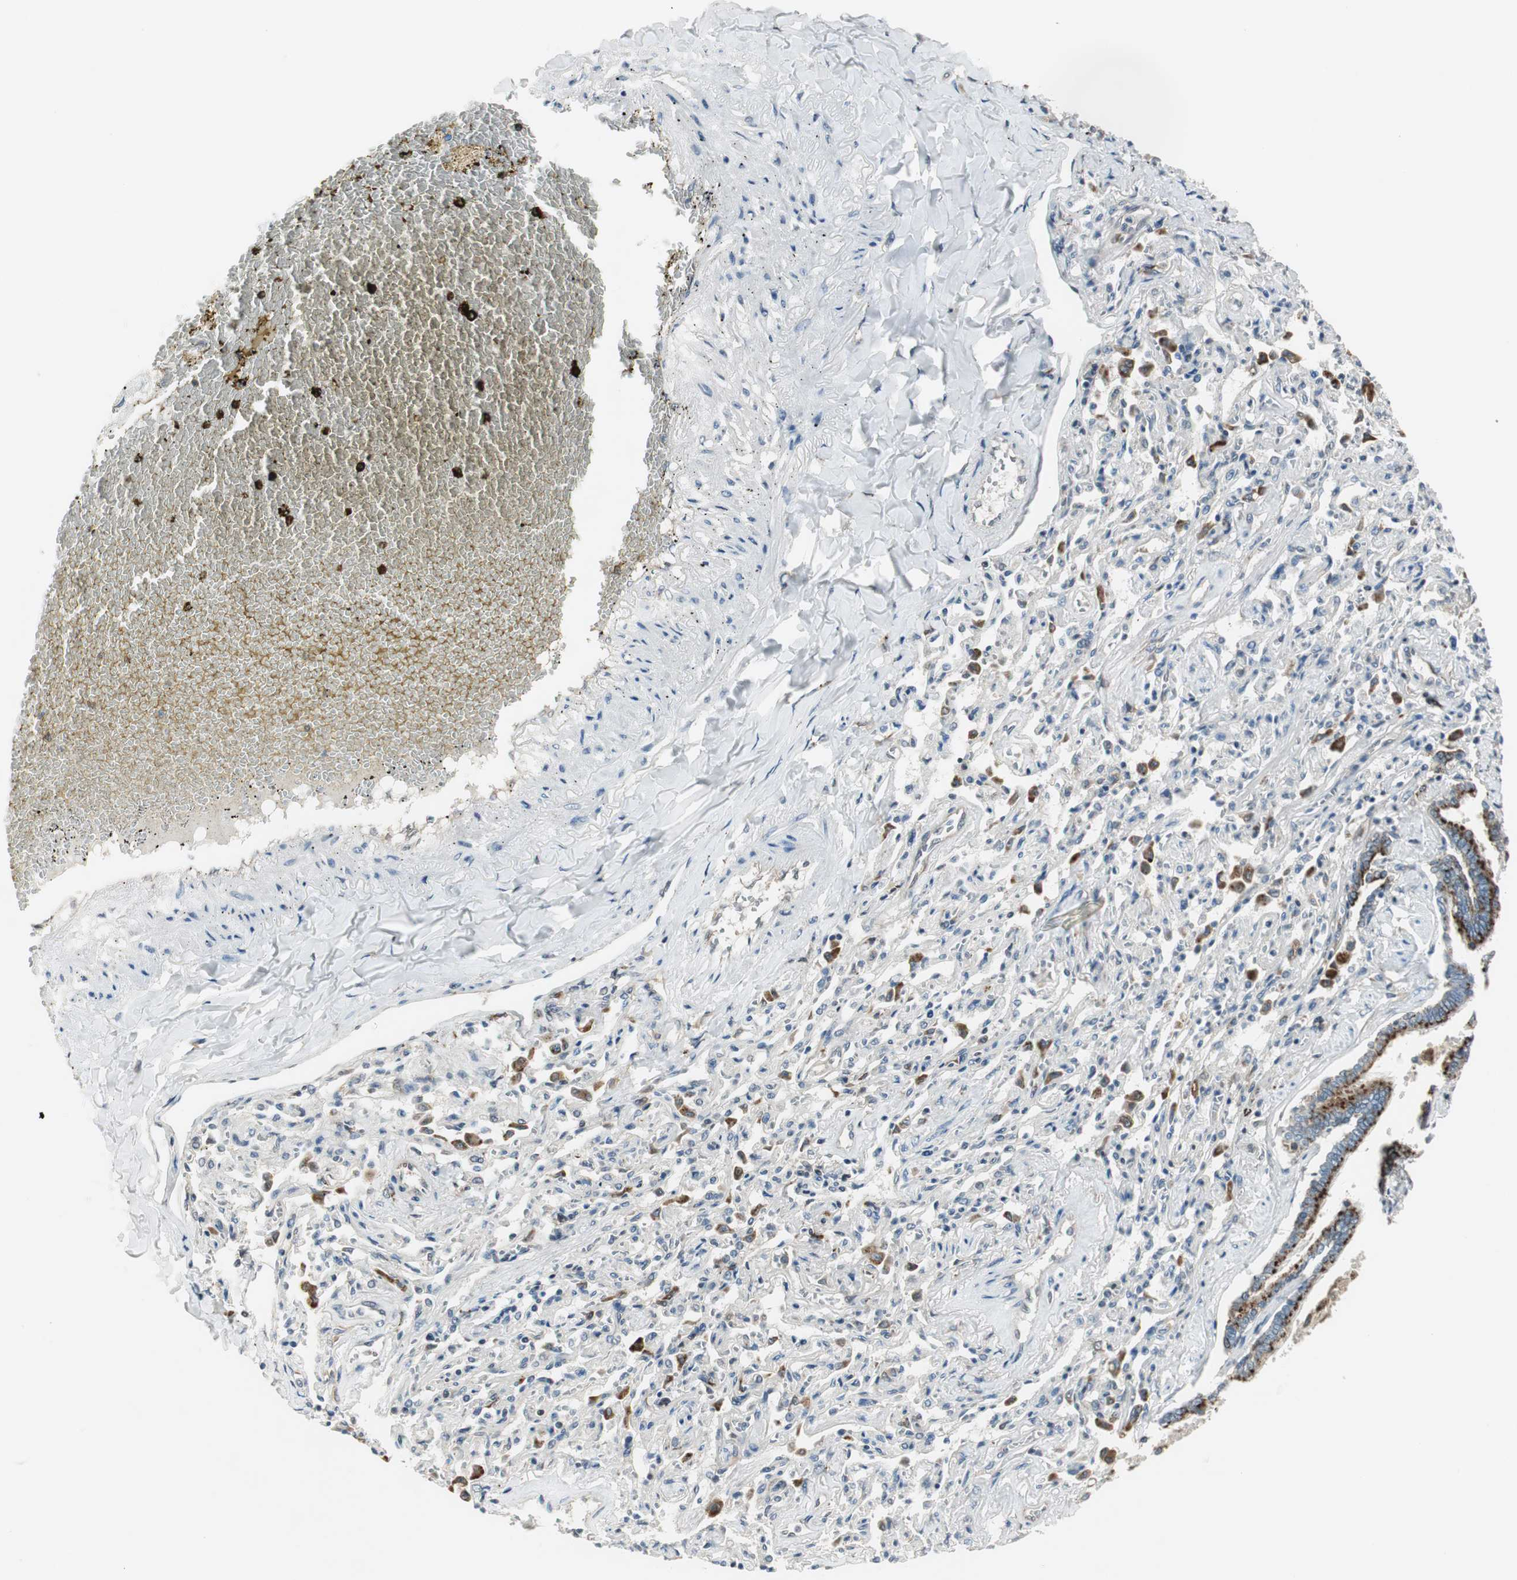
{"staining": {"intensity": "strong", "quantity": ">75%", "location": "cytoplasmic/membranous"}, "tissue": "bronchus", "cell_type": "Respiratory epithelial cells", "image_type": "normal", "snomed": [{"axis": "morphology", "description": "Normal tissue, NOS"}, {"axis": "topography", "description": "Lung"}], "caption": "Respiratory epithelial cells display high levels of strong cytoplasmic/membranous positivity in about >75% of cells in benign human bronchus. The staining was performed using DAB to visualize the protein expression in brown, while the nuclei were stained in blue with hematoxylin (Magnification: 20x).", "gene": "NCK1", "patient": {"sex": "male", "age": 64}}